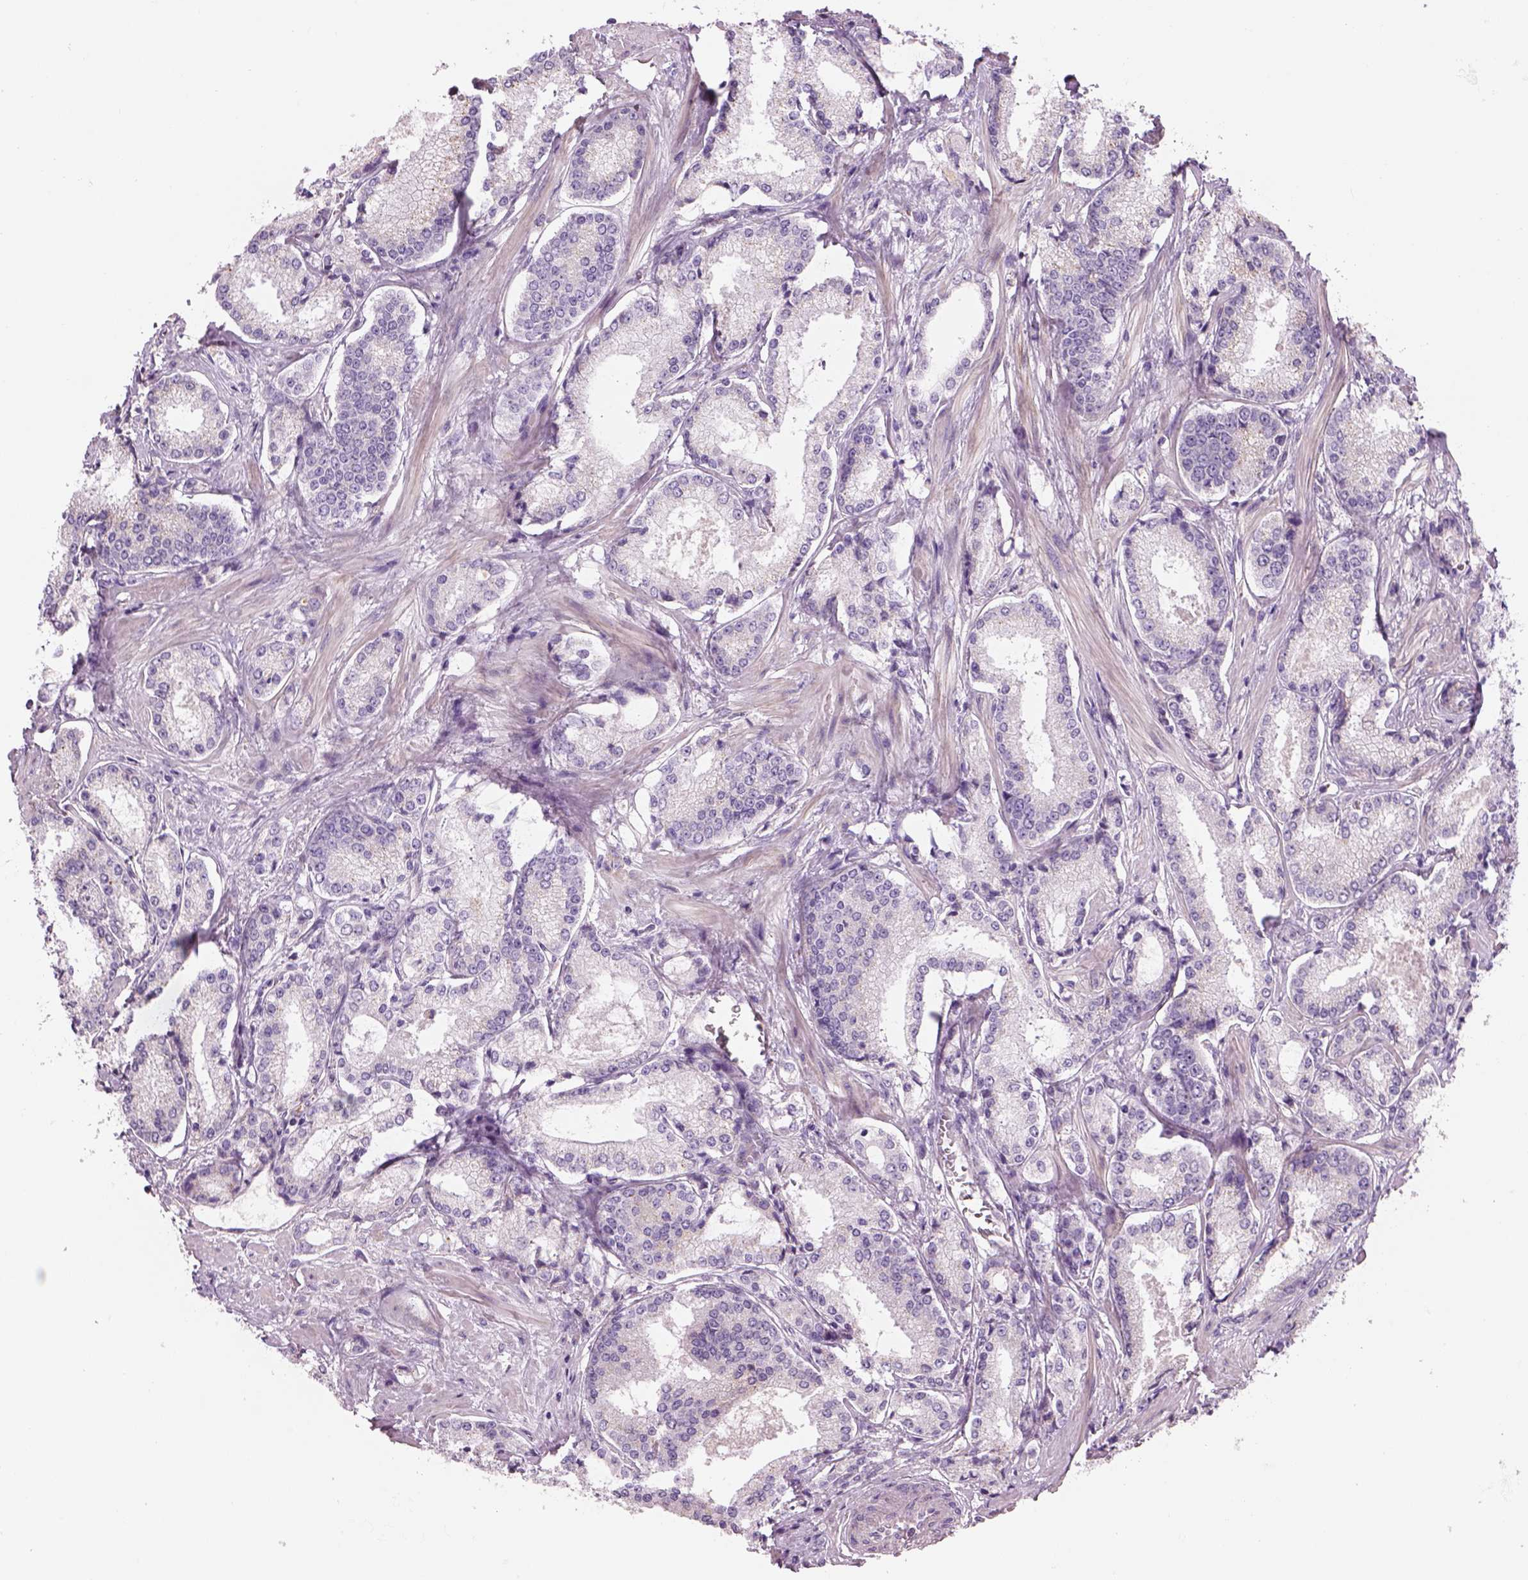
{"staining": {"intensity": "negative", "quantity": "none", "location": "none"}, "tissue": "prostate cancer", "cell_type": "Tumor cells", "image_type": "cancer", "snomed": [{"axis": "morphology", "description": "Adenocarcinoma, Low grade"}, {"axis": "topography", "description": "Prostate"}], "caption": "A histopathology image of human prostate cancer is negative for staining in tumor cells.", "gene": "IFT52", "patient": {"sex": "male", "age": 56}}